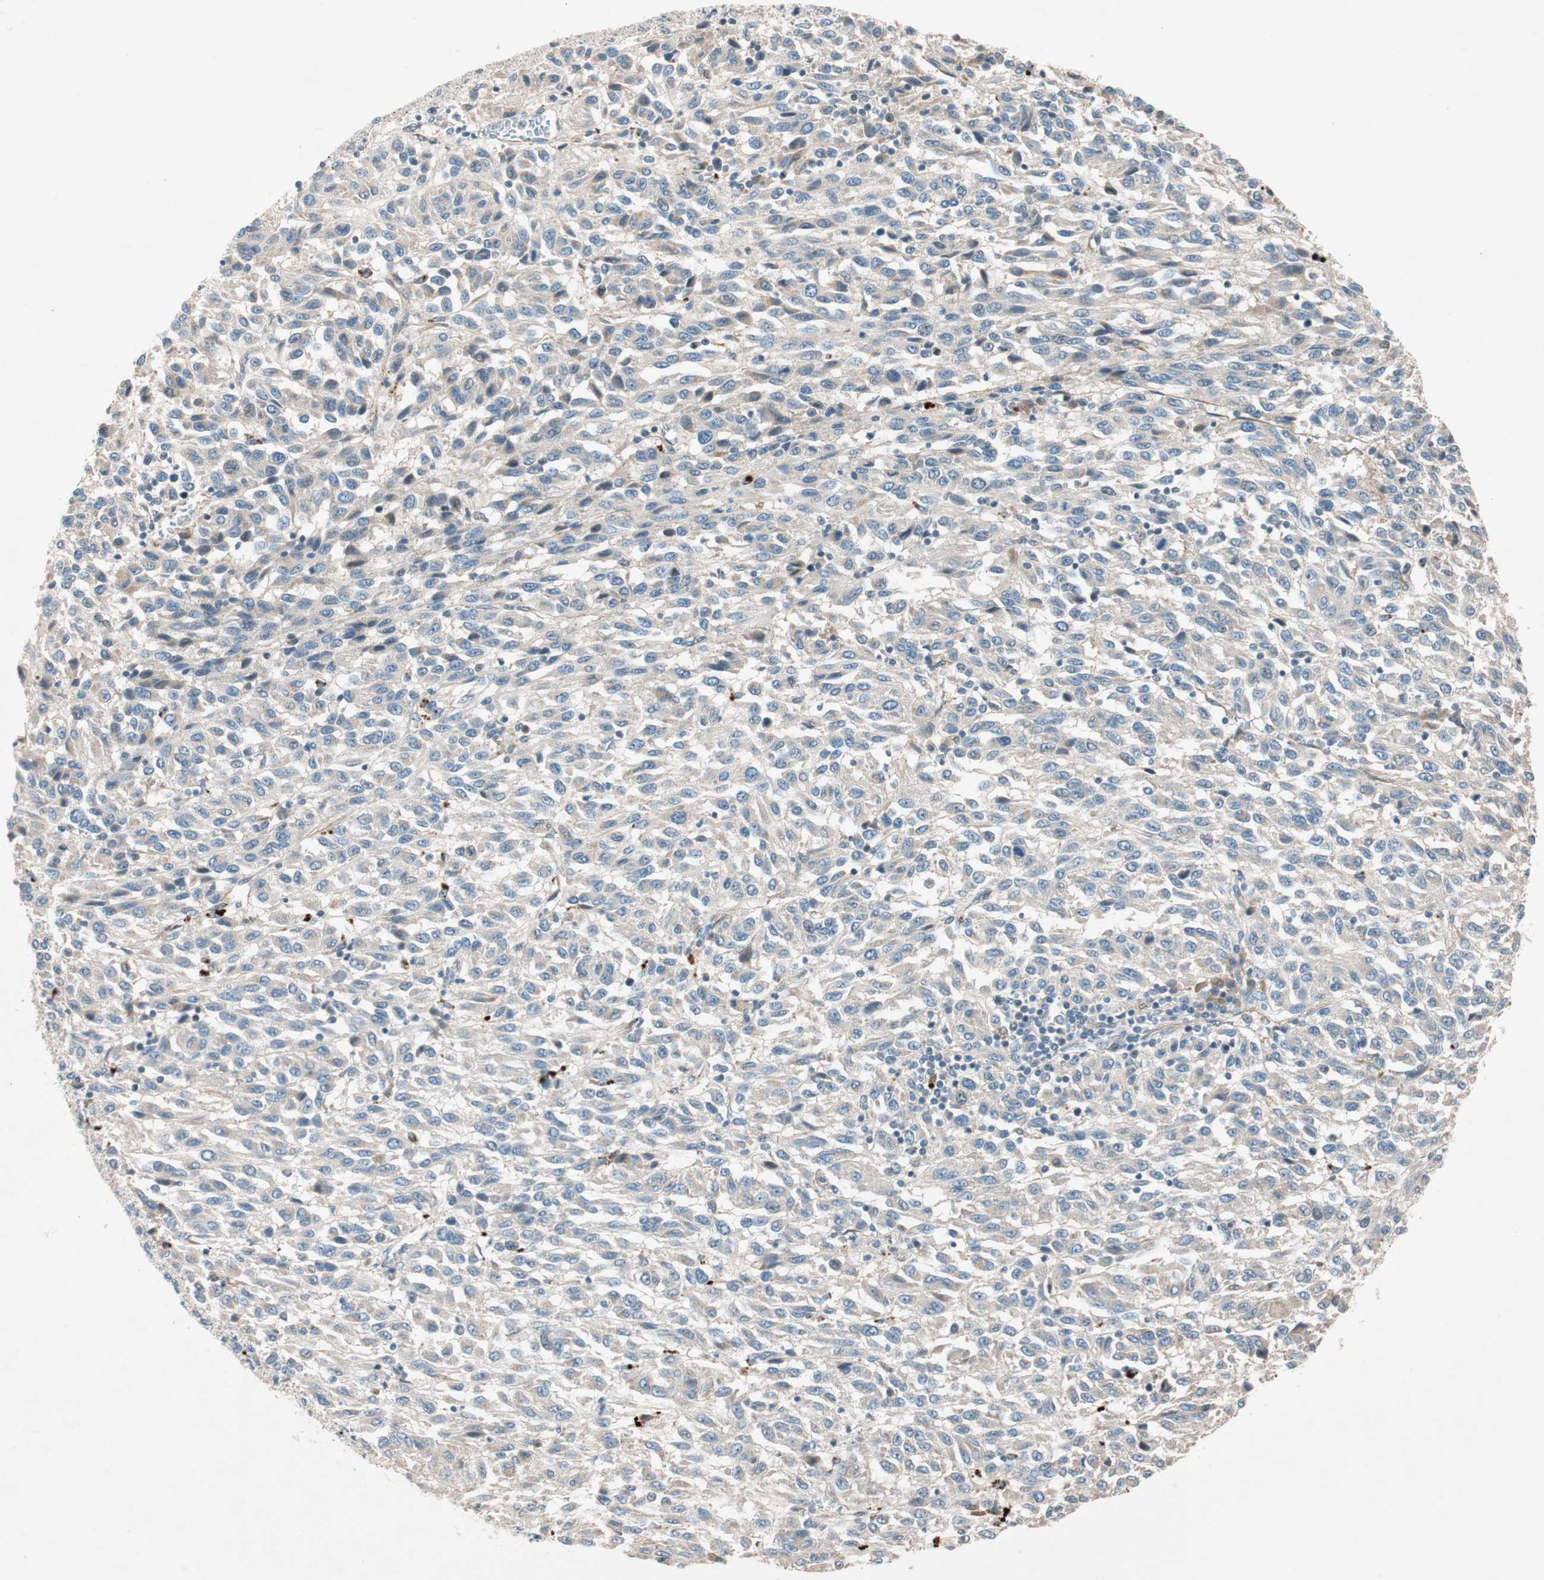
{"staining": {"intensity": "negative", "quantity": "none", "location": "none"}, "tissue": "melanoma", "cell_type": "Tumor cells", "image_type": "cancer", "snomed": [{"axis": "morphology", "description": "Malignant melanoma, Metastatic site"}, {"axis": "topography", "description": "Lung"}], "caption": "Tumor cells show no significant protein expression in malignant melanoma (metastatic site).", "gene": "EPHA6", "patient": {"sex": "male", "age": 64}}